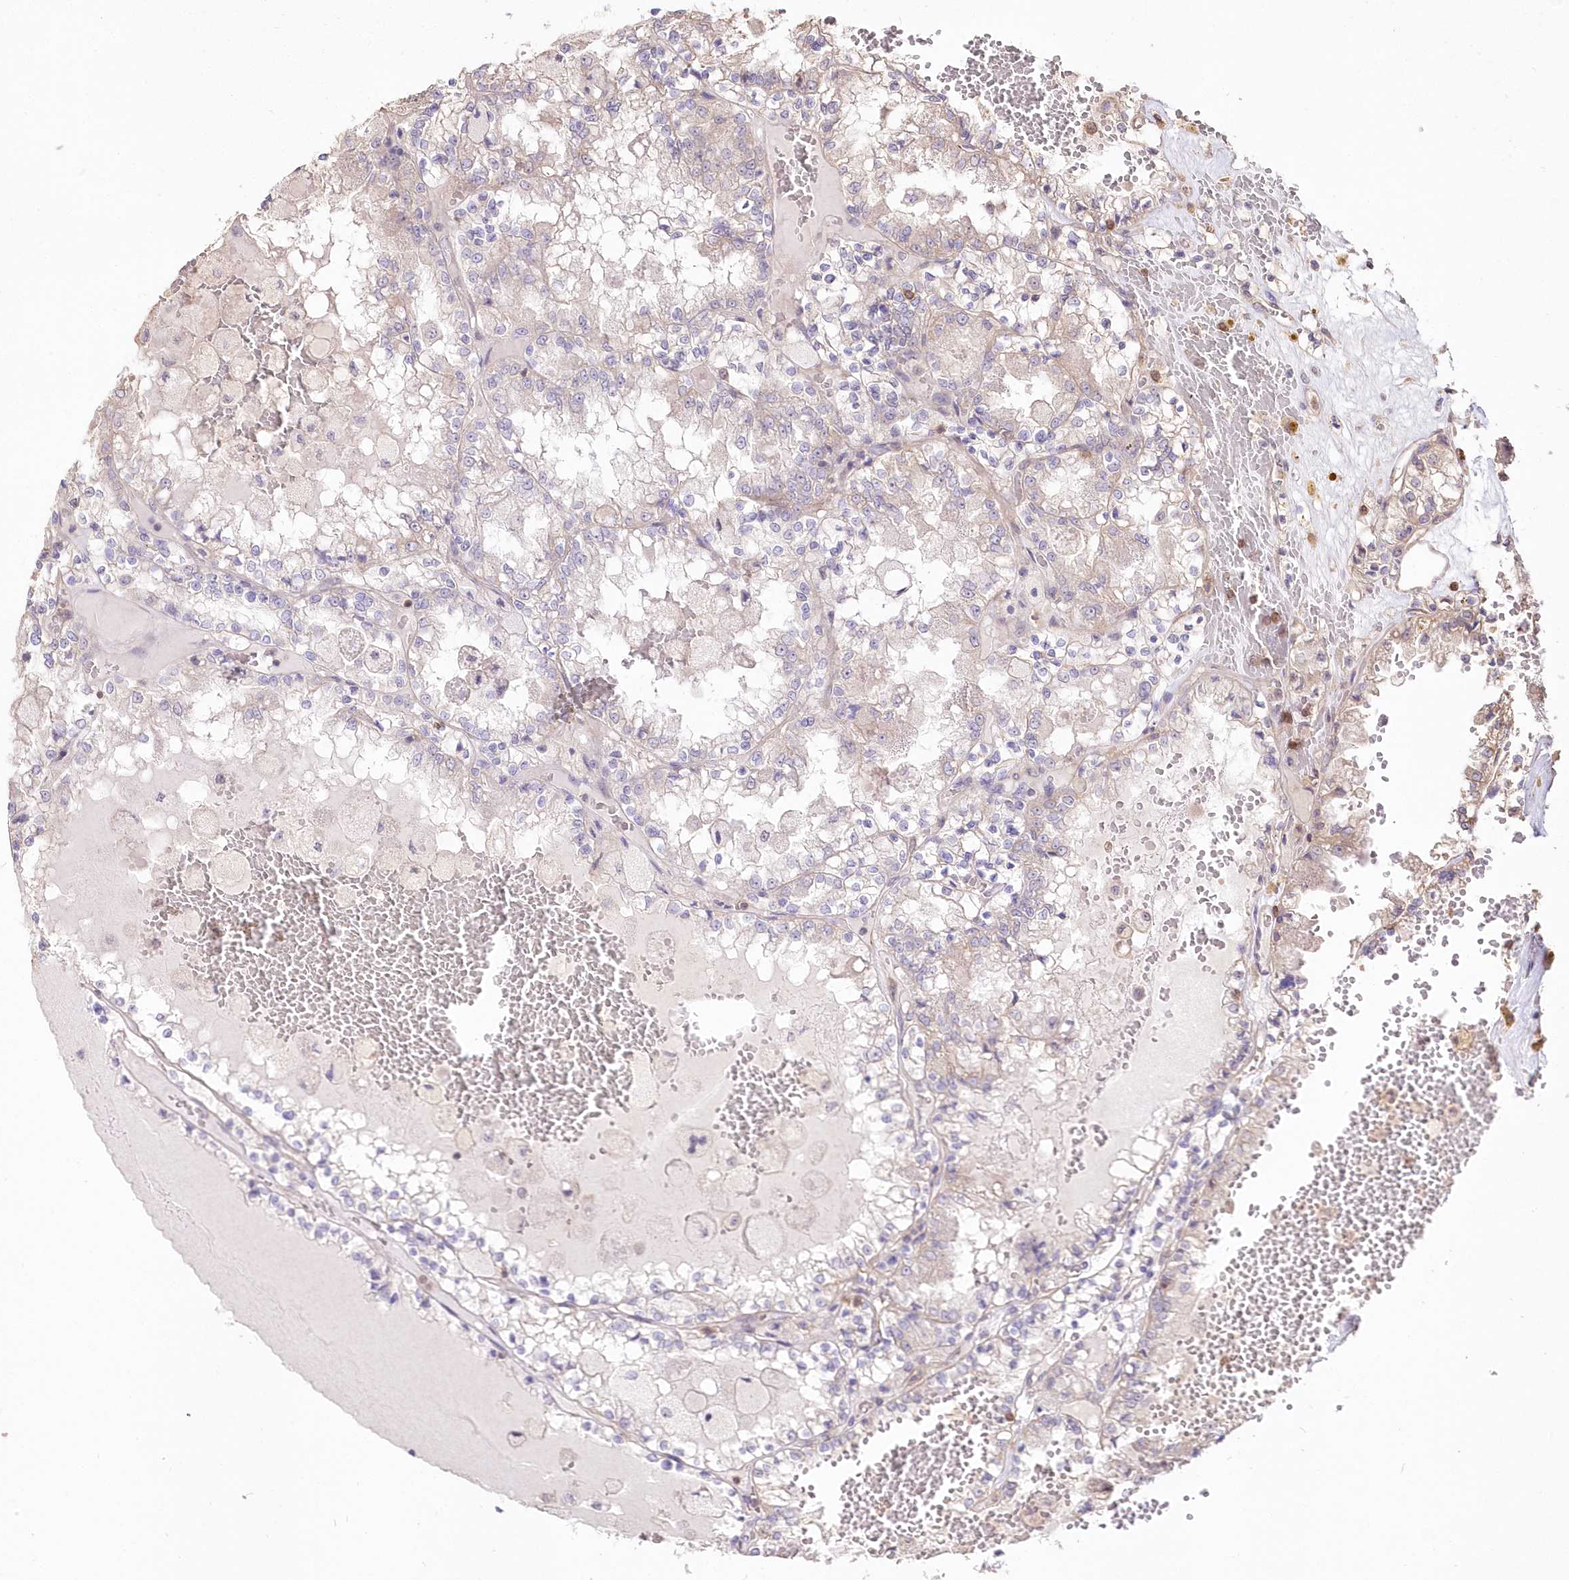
{"staining": {"intensity": "negative", "quantity": "none", "location": "none"}, "tissue": "renal cancer", "cell_type": "Tumor cells", "image_type": "cancer", "snomed": [{"axis": "morphology", "description": "Adenocarcinoma, NOS"}, {"axis": "topography", "description": "Kidney"}], "caption": "DAB immunohistochemical staining of human adenocarcinoma (renal) displays no significant positivity in tumor cells. (Brightfield microscopy of DAB IHC at high magnification).", "gene": "STK17B", "patient": {"sex": "female", "age": 56}}